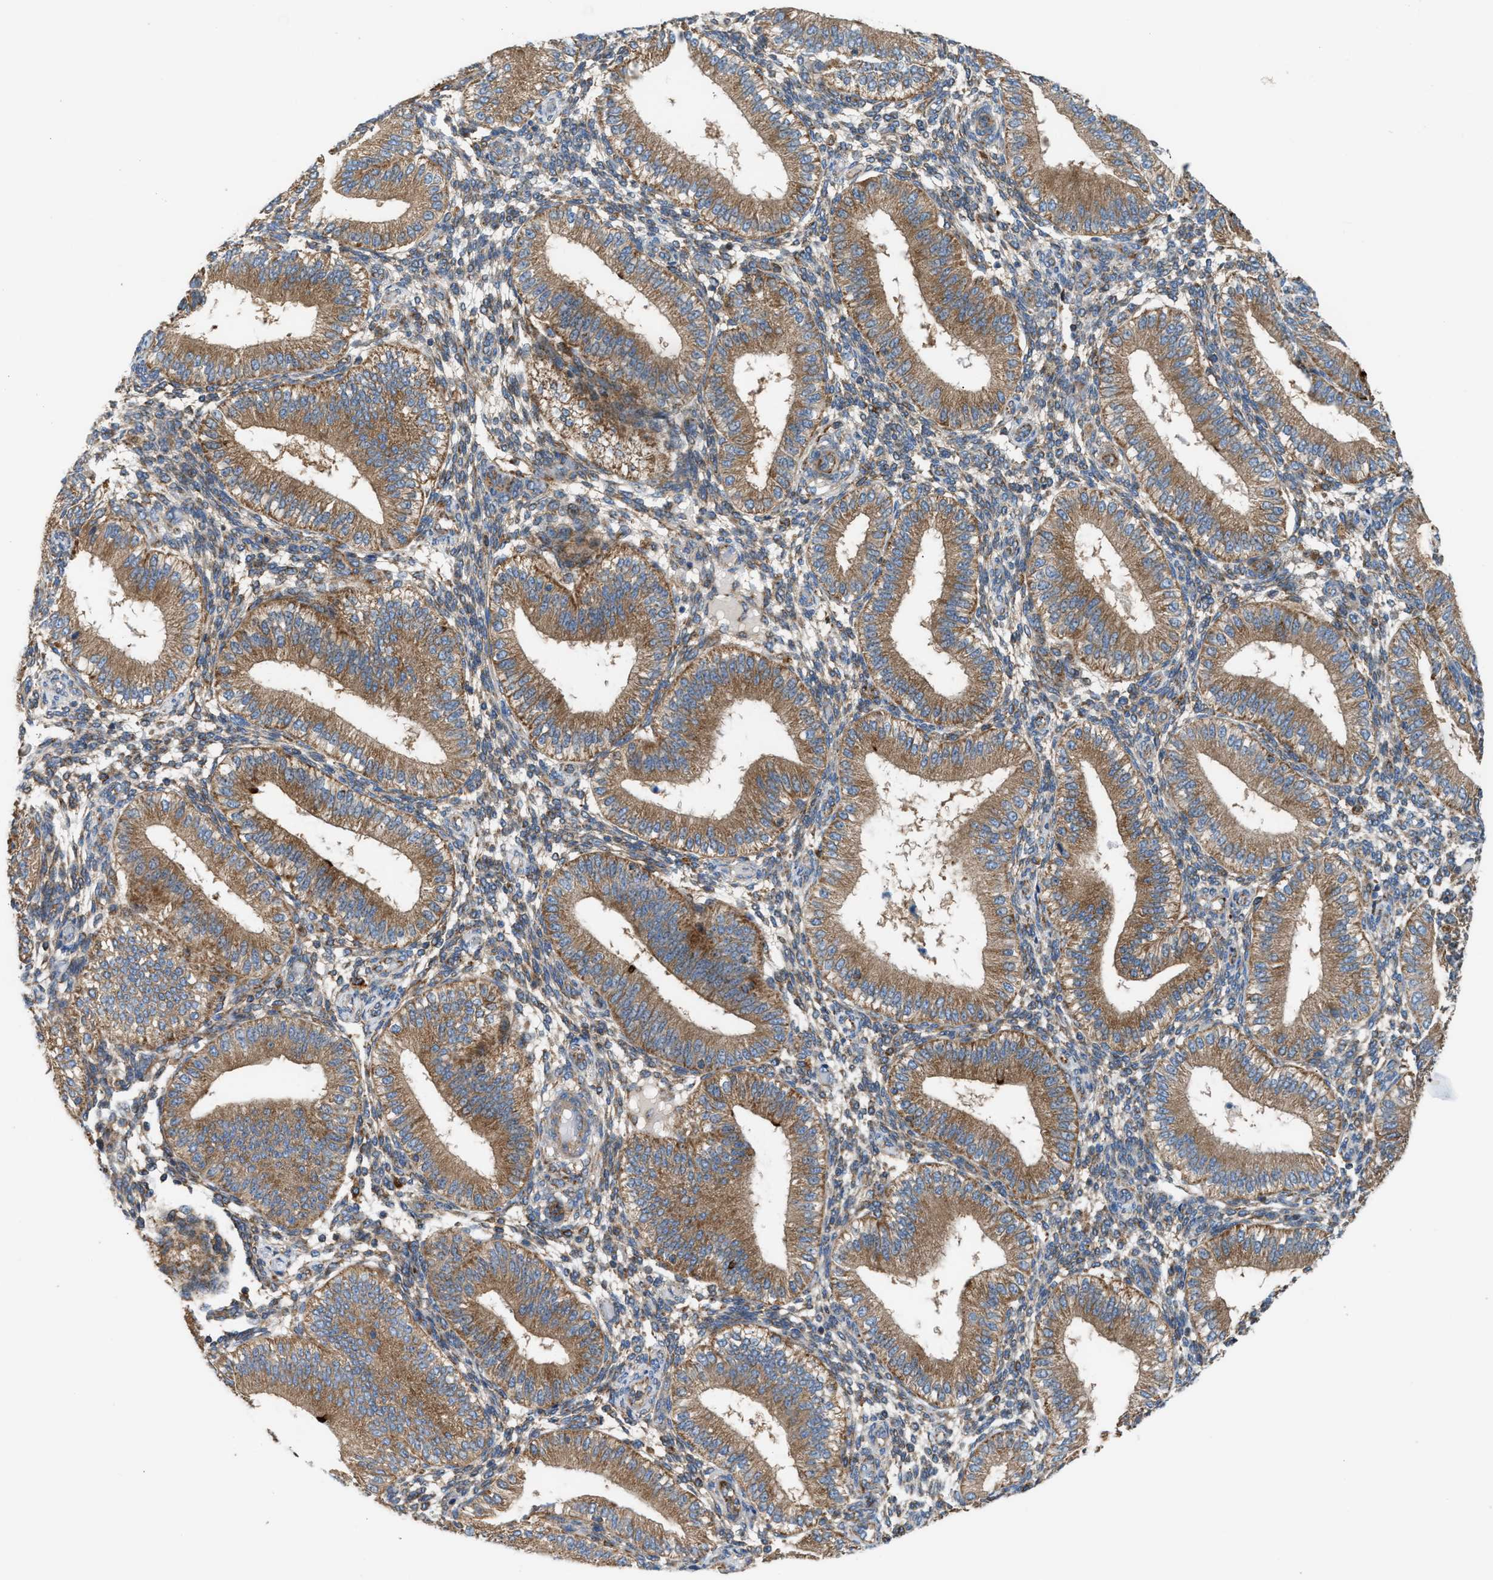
{"staining": {"intensity": "negative", "quantity": "none", "location": "none"}, "tissue": "endometrium", "cell_type": "Cells in endometrial stroma", "image_type": "normal", "snomed": [{"axis": "morphology", "description": "Normal tissue, NOS"}, {"axis": "topography", "description": "Endometrium"}], "caption": "Immunohistochemical staining of benign endometrium shows no significant expression in cells in endometrial stroma. (Stains: DAB (3,3'-diaminobenzidine) immunohistochemistry (IHC) with hematoxylin counter stain, Microscopy: brightfield microscopy at high magnification).", "gene": "TBC1D15", "patient": {"sex": "female", "age": 39}}